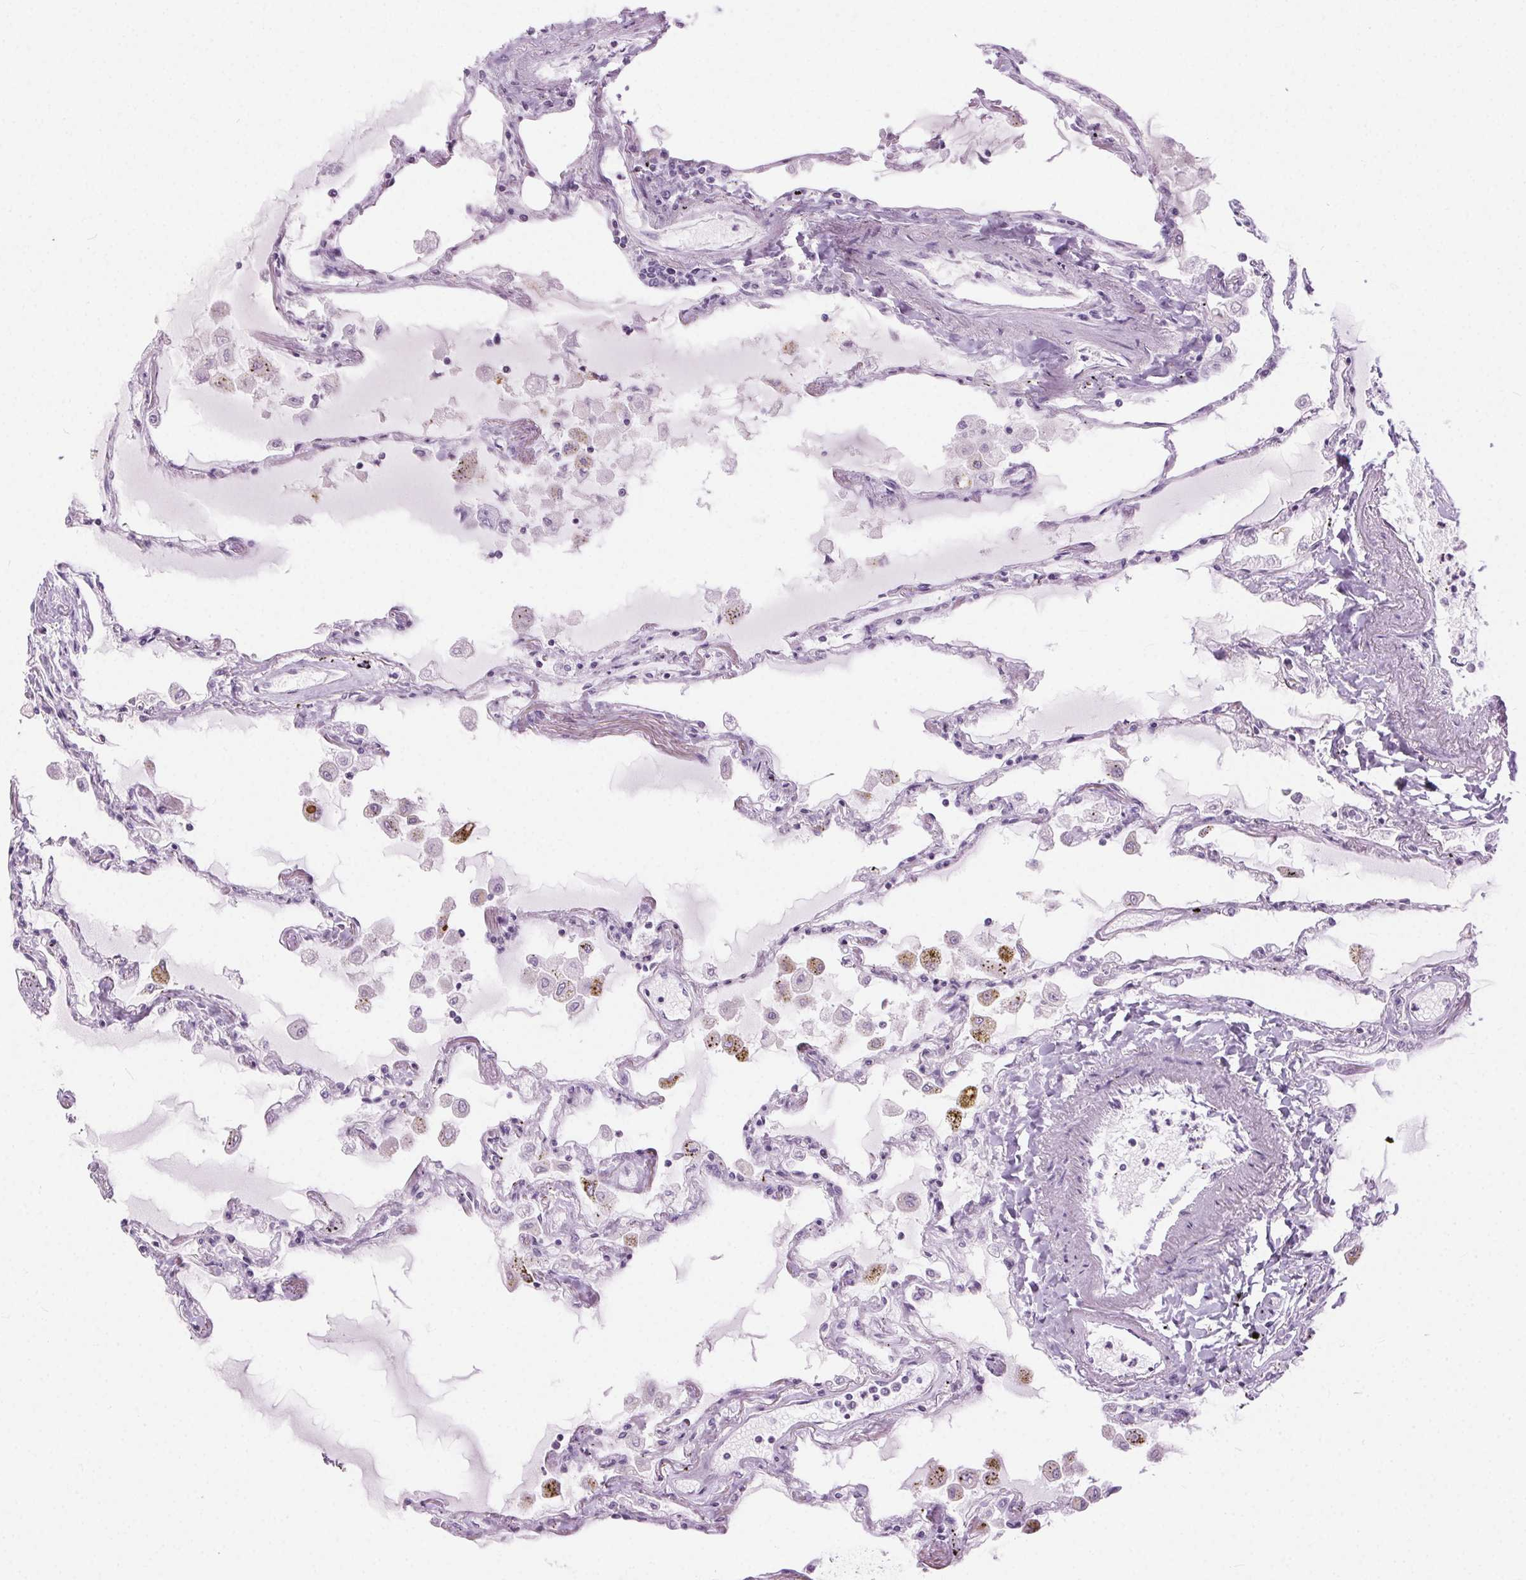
{"staining": {"intensity": "negative", "quantity": "none", "location": "none"}, "tissue": "lung", "cell_type": "Alveolar cells", "image_type": "normal", "snomed": [{"axis": "morphology", "description": "Normal tissue, NOS"}, {"axis": "morphology", "description": "Adenocarcinoma, NOS"}, {"axis": "topography", "description": "Cartilage tissue"}, {"axis": "topography", "description": "Lung"}], "caption": "Alveolar cells are negative for brown protein staining in normal lung. (DAB (3,3'-diaminobenzidine) IHC visualized using brightfield microscopy, high magnification).", "gene": "BEND2", "patient": {"sex": "female", "age": 67}}